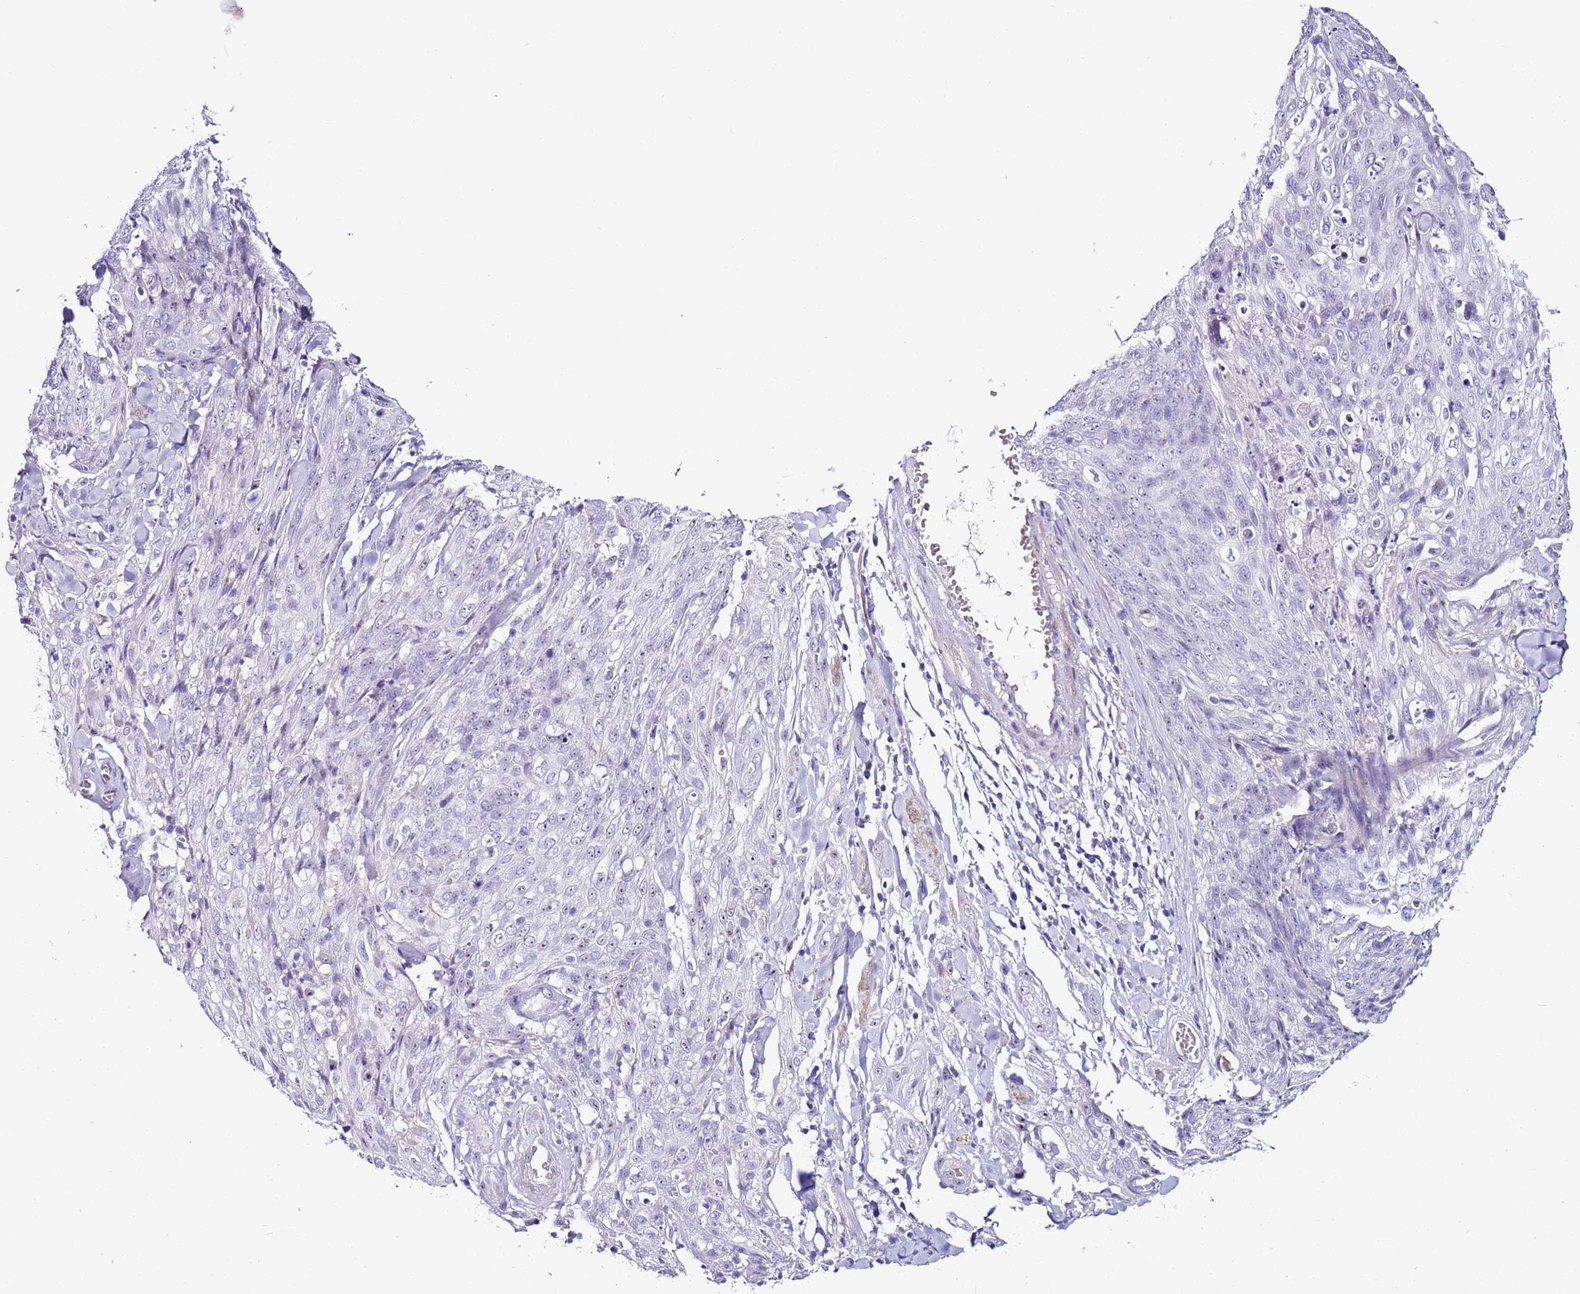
{"staining": {"intensity": "negative", "quantity": "none", "location": "none"}, "tissue": "skin cancer", "cell_type": "Tumor cells", "image_type": "cancer", "snomed": [{"axis": "morphology", "description": "Squamous cell carcinoma, NOS"}, {"axis": "topography", "description": "Skin"}, {"axis": "topography", "description": "Vulva"}], "caption": "IHC histopathology image of neoplastic tissue: squamous cell carcinoma (skin) stained with DAB shows no significant protein expression in tumor cells.", "gene": "HGD", "patient": {"sex": "female", "age": 85}}